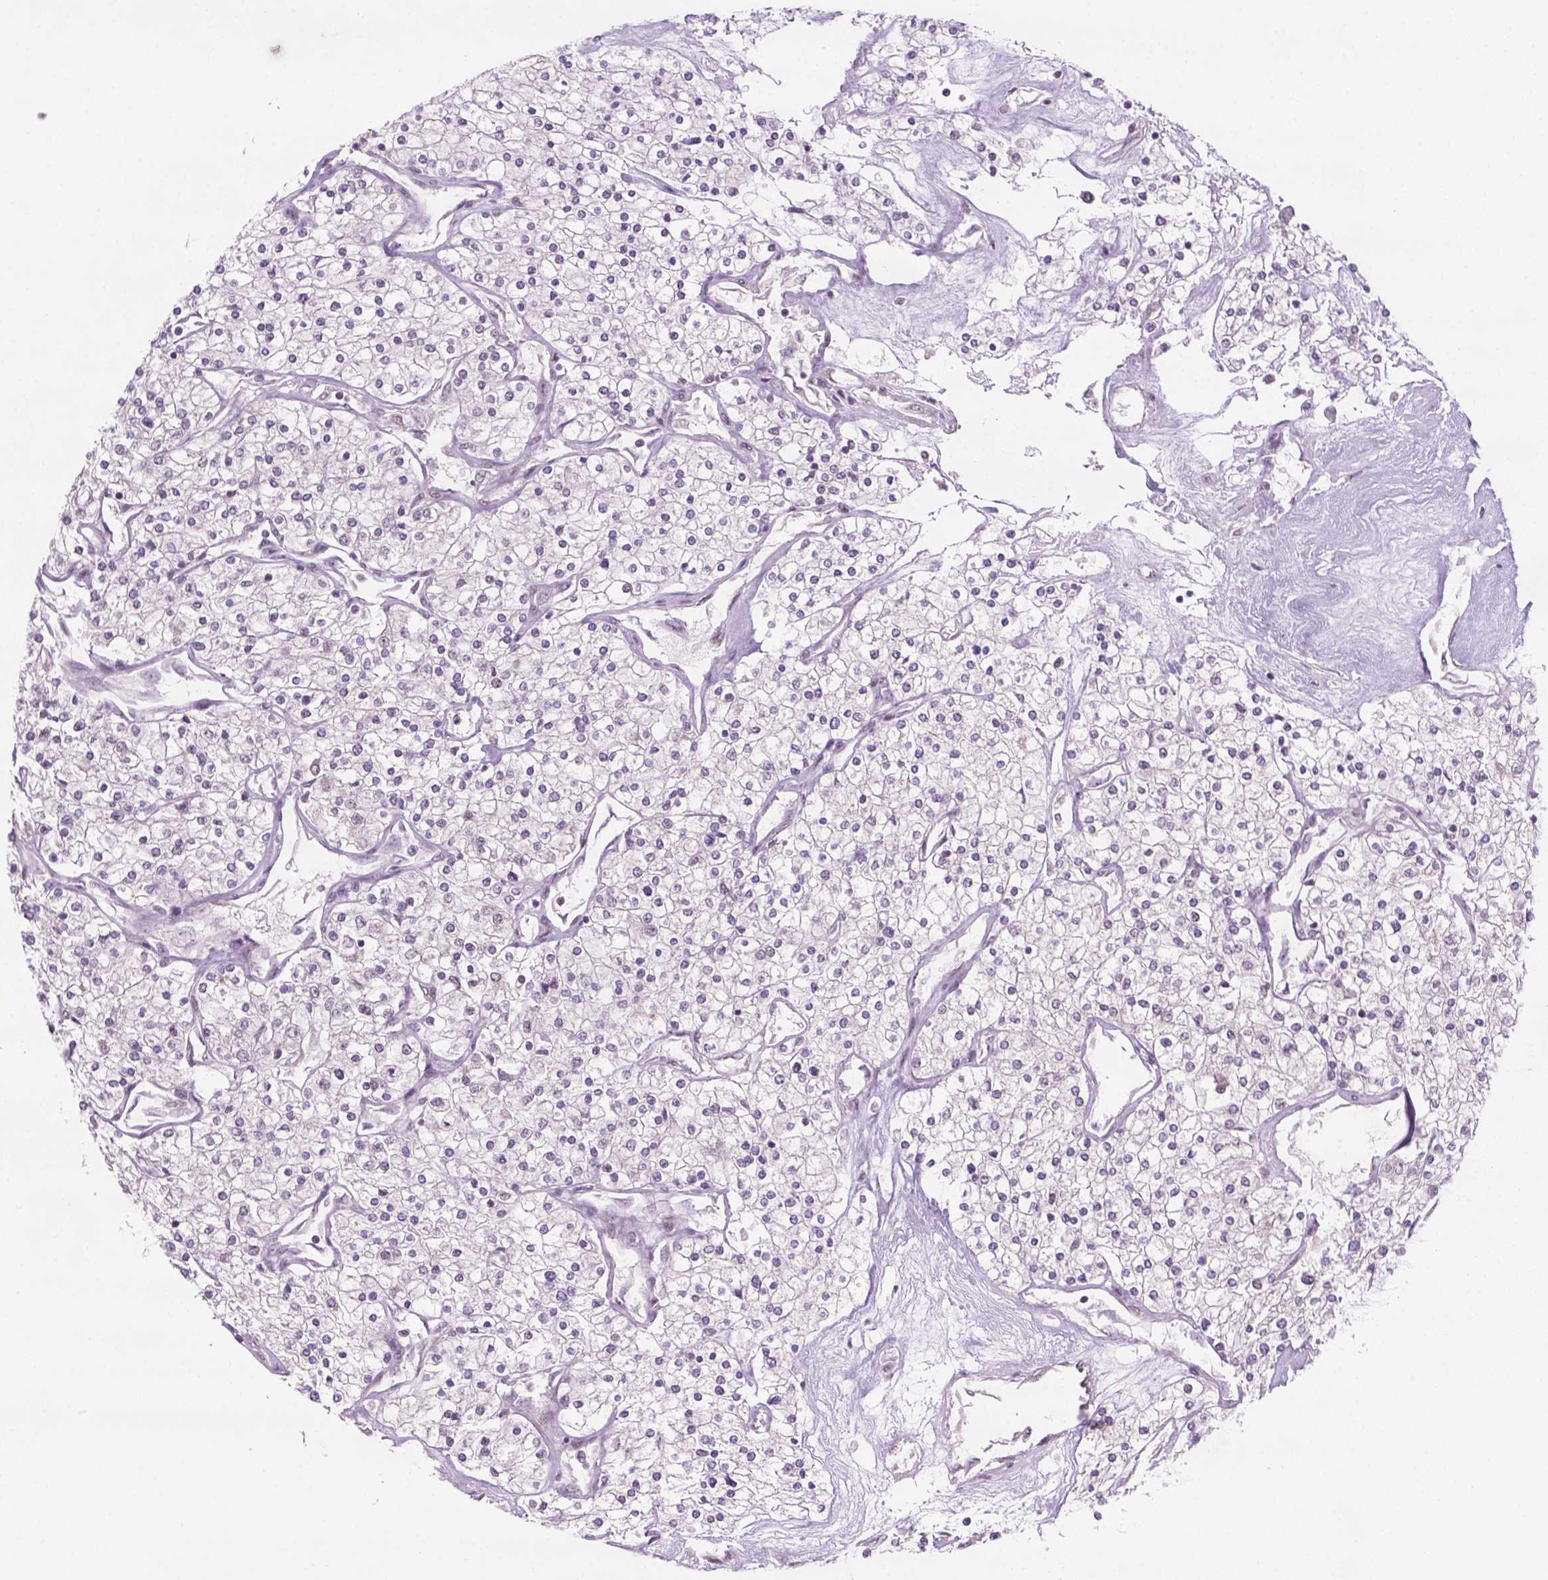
{"staining": {"intensity": "negative", "quantity": "none", "location": "none"}, "tissue": "renal cancer", "cell_type": "Tumor cells", "image_type": "cancer", "snomed": [{"axis": "morphology", "description": "Adenocarcinoma, NOS"}, {"axis": "topography", "description": "Kidney"}], "caption": "There is no significant staining in tumor cells of renal cancer (adenocarcinoma).", "gene": "PHAX", "patient": {"sex": "male", "age": 80}}